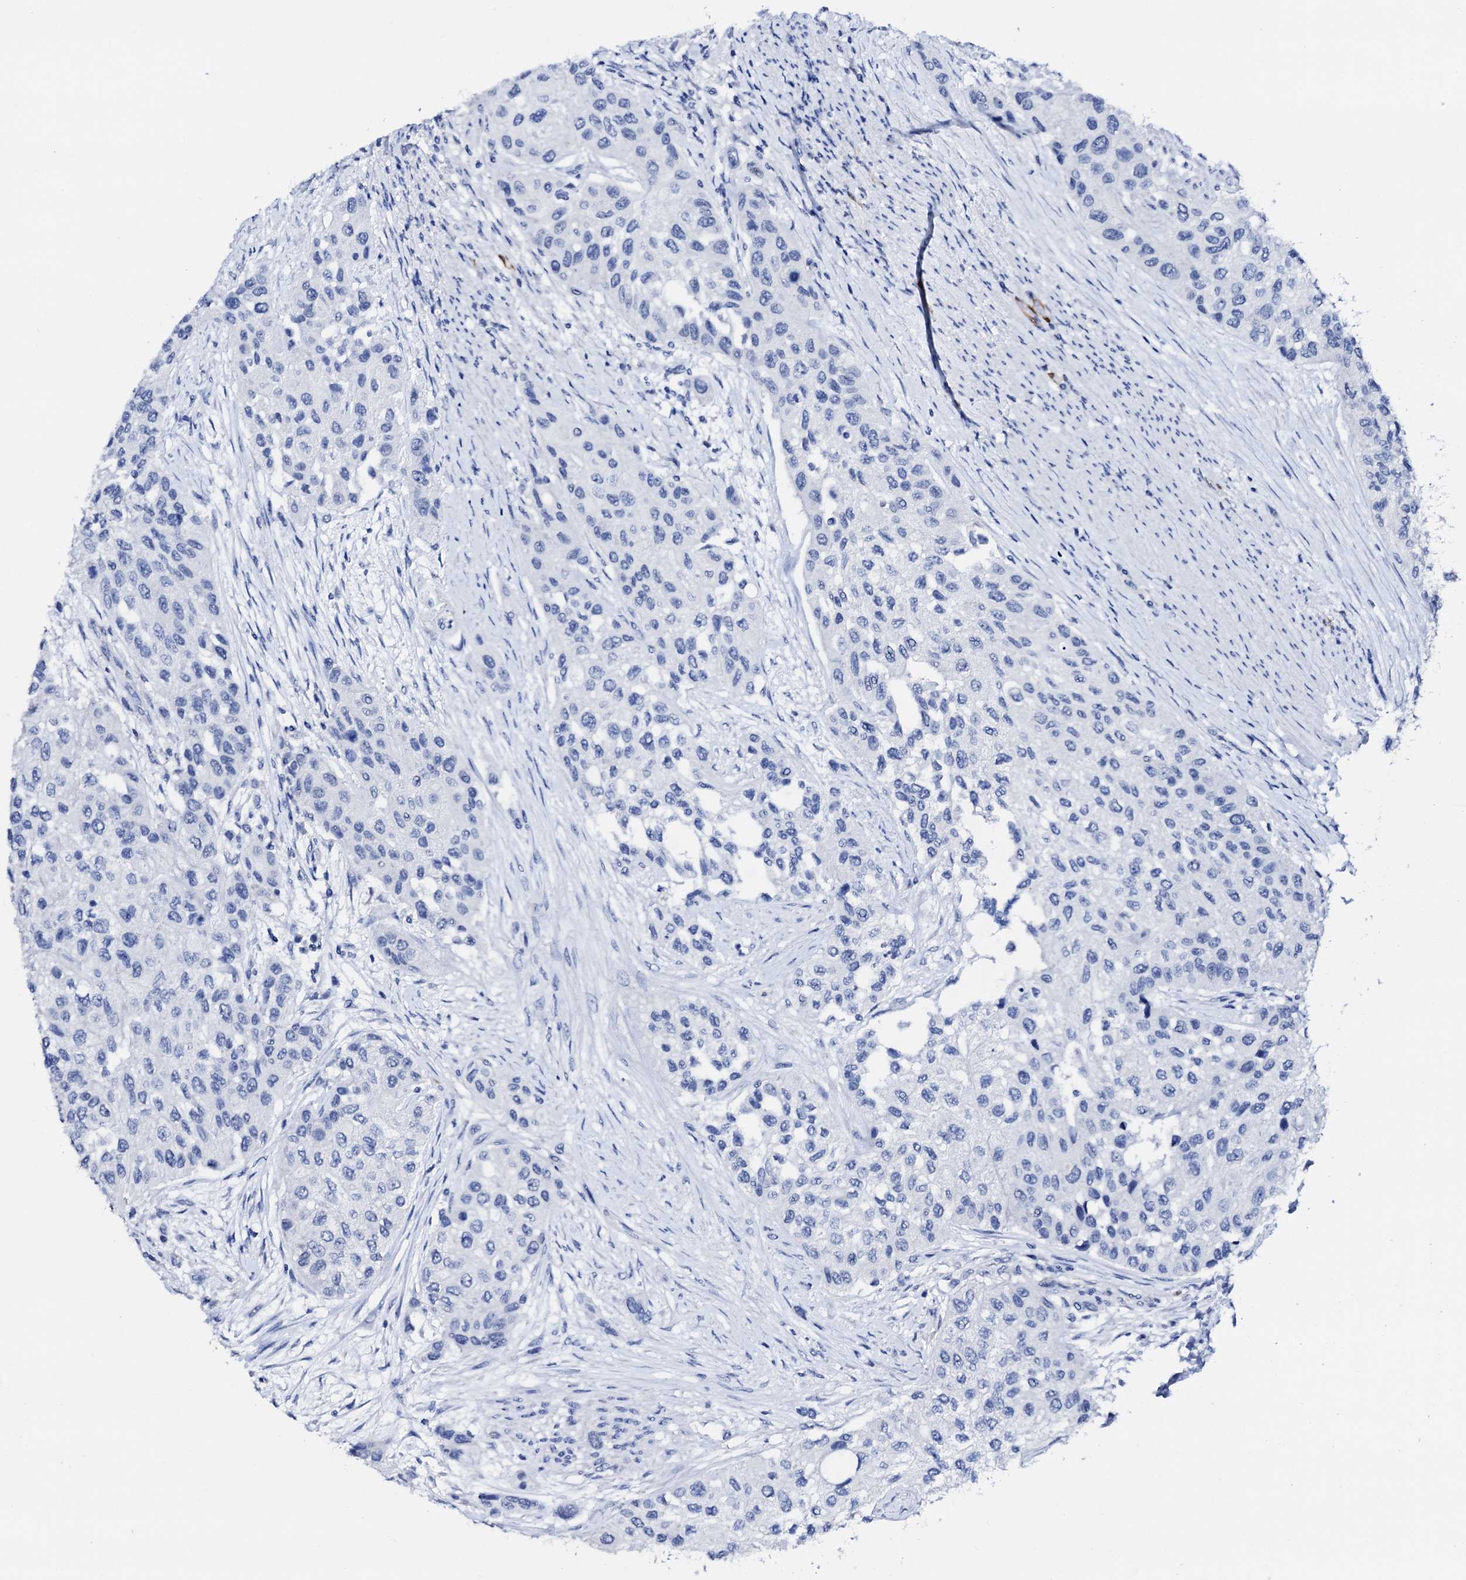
{"staining": {"intensity": "negative", "quantity": "none", "location": "none"}, "tissue": "urothelial cancer", "cell_type": "Tumor cells", "image_type": "cancer", "snomed": [{"axis": "morphology", "description": "Normal tissue, NOS"}, {"axis": "morphology", "description": "Urothelial carcinoma, High grade"}, {"axis": "topography", "description": "Vascular tissue"}, {"axis": "topography", "description": "Urinary bladder"}], "caption": "A photomicrograph of human urothelial cancer is negative for staining in tumor cells.", "gene": "NRIP2", "patient": {"sex": "female", "age": 56}}